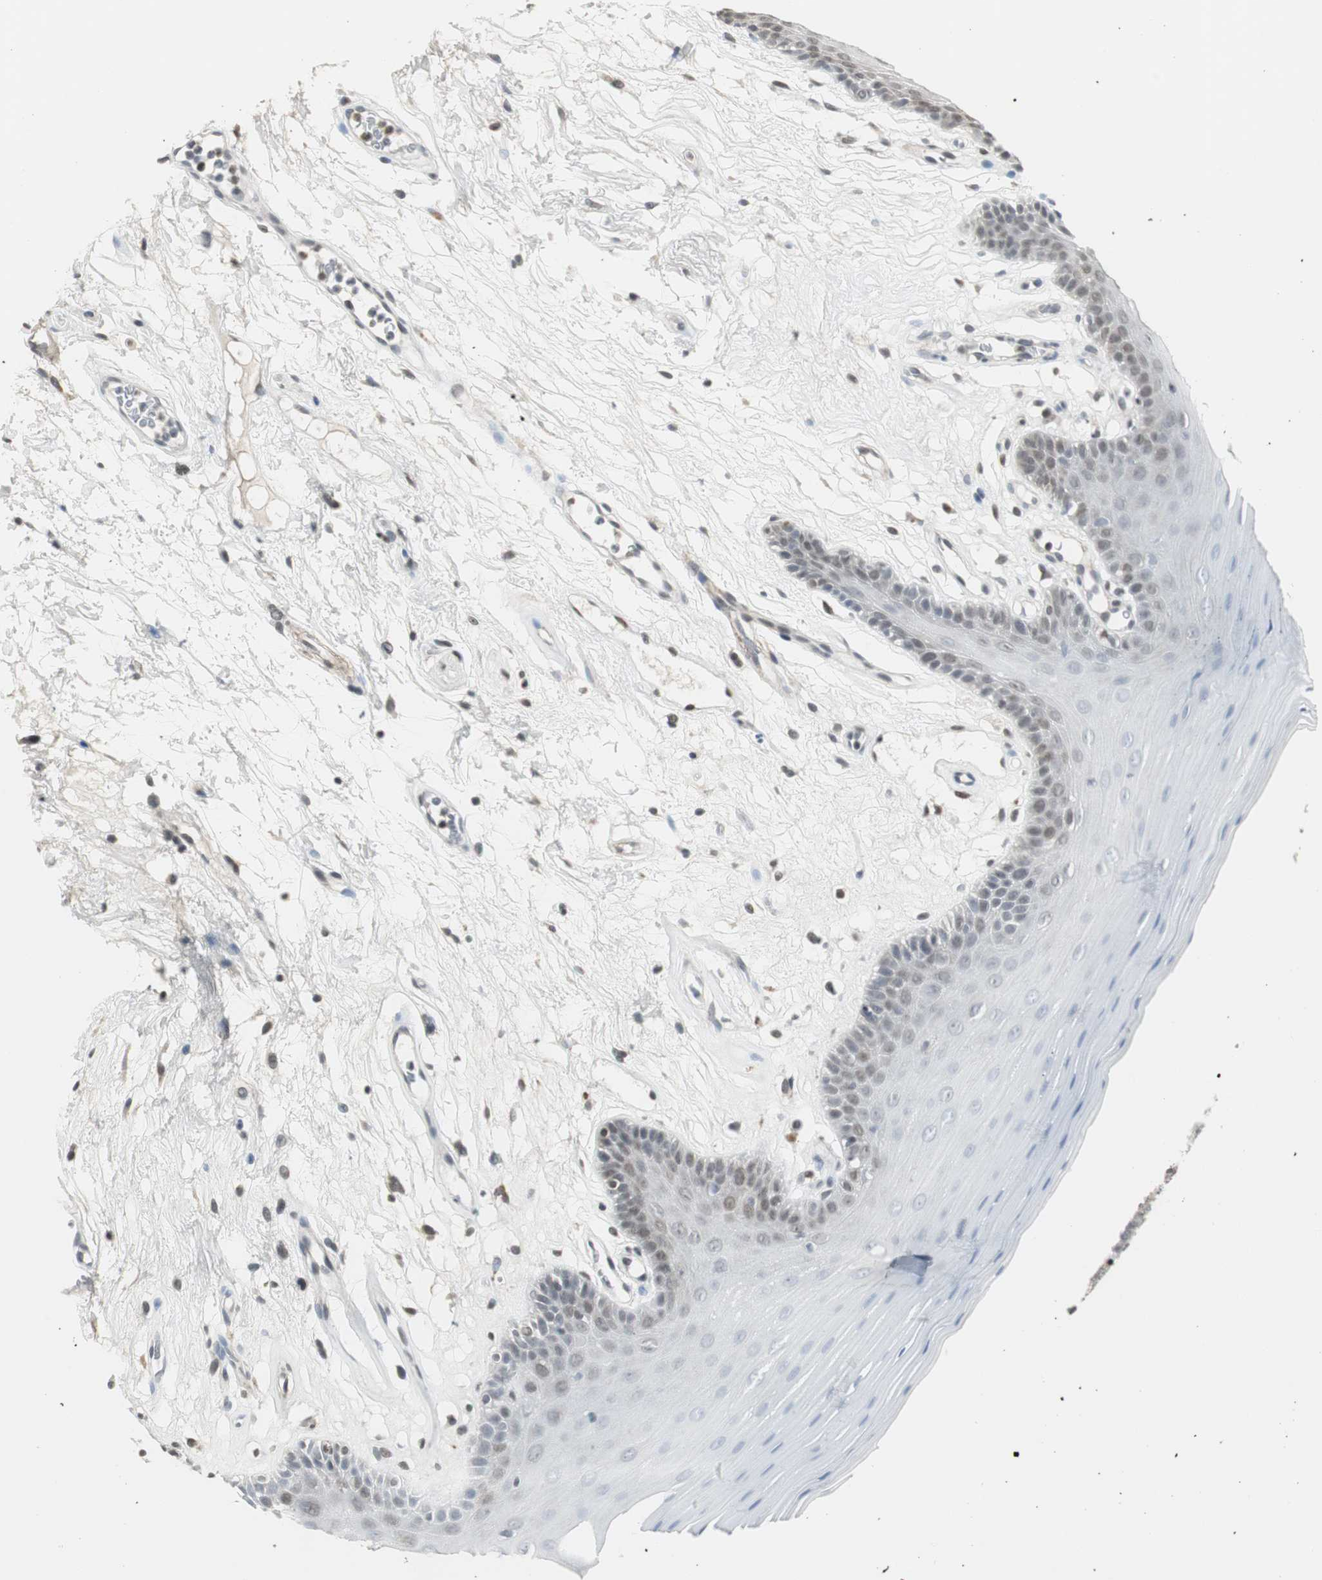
{"staining": {"intensity": "weak", "quantity": "<25%", "location": "nuclear"}, "tissue": "oral mucosa", "cell_type": "Squamous epithelial cells", "image_type": "normal", "snomed": [{"axis": "morphology", "description": "Normal tissue, NOS"}, {"axis": "morphology", "description": "Squamous cell carcinoma, NOS"}, {"axis": "topography", "description": "Skeletal muscle"}, {"axis": "topography", "description": "Oral tissue"}, {"axis": "topography", "description": "Head-Neck"}], "caption": "IHC of normal oral mucosa displays no expression in squamous epithelial cells. (Immunohistochemistry, brightfield microscopy, high magnification).", "gene": "MPG", "patient": {"sex": "male", "age": 71}}